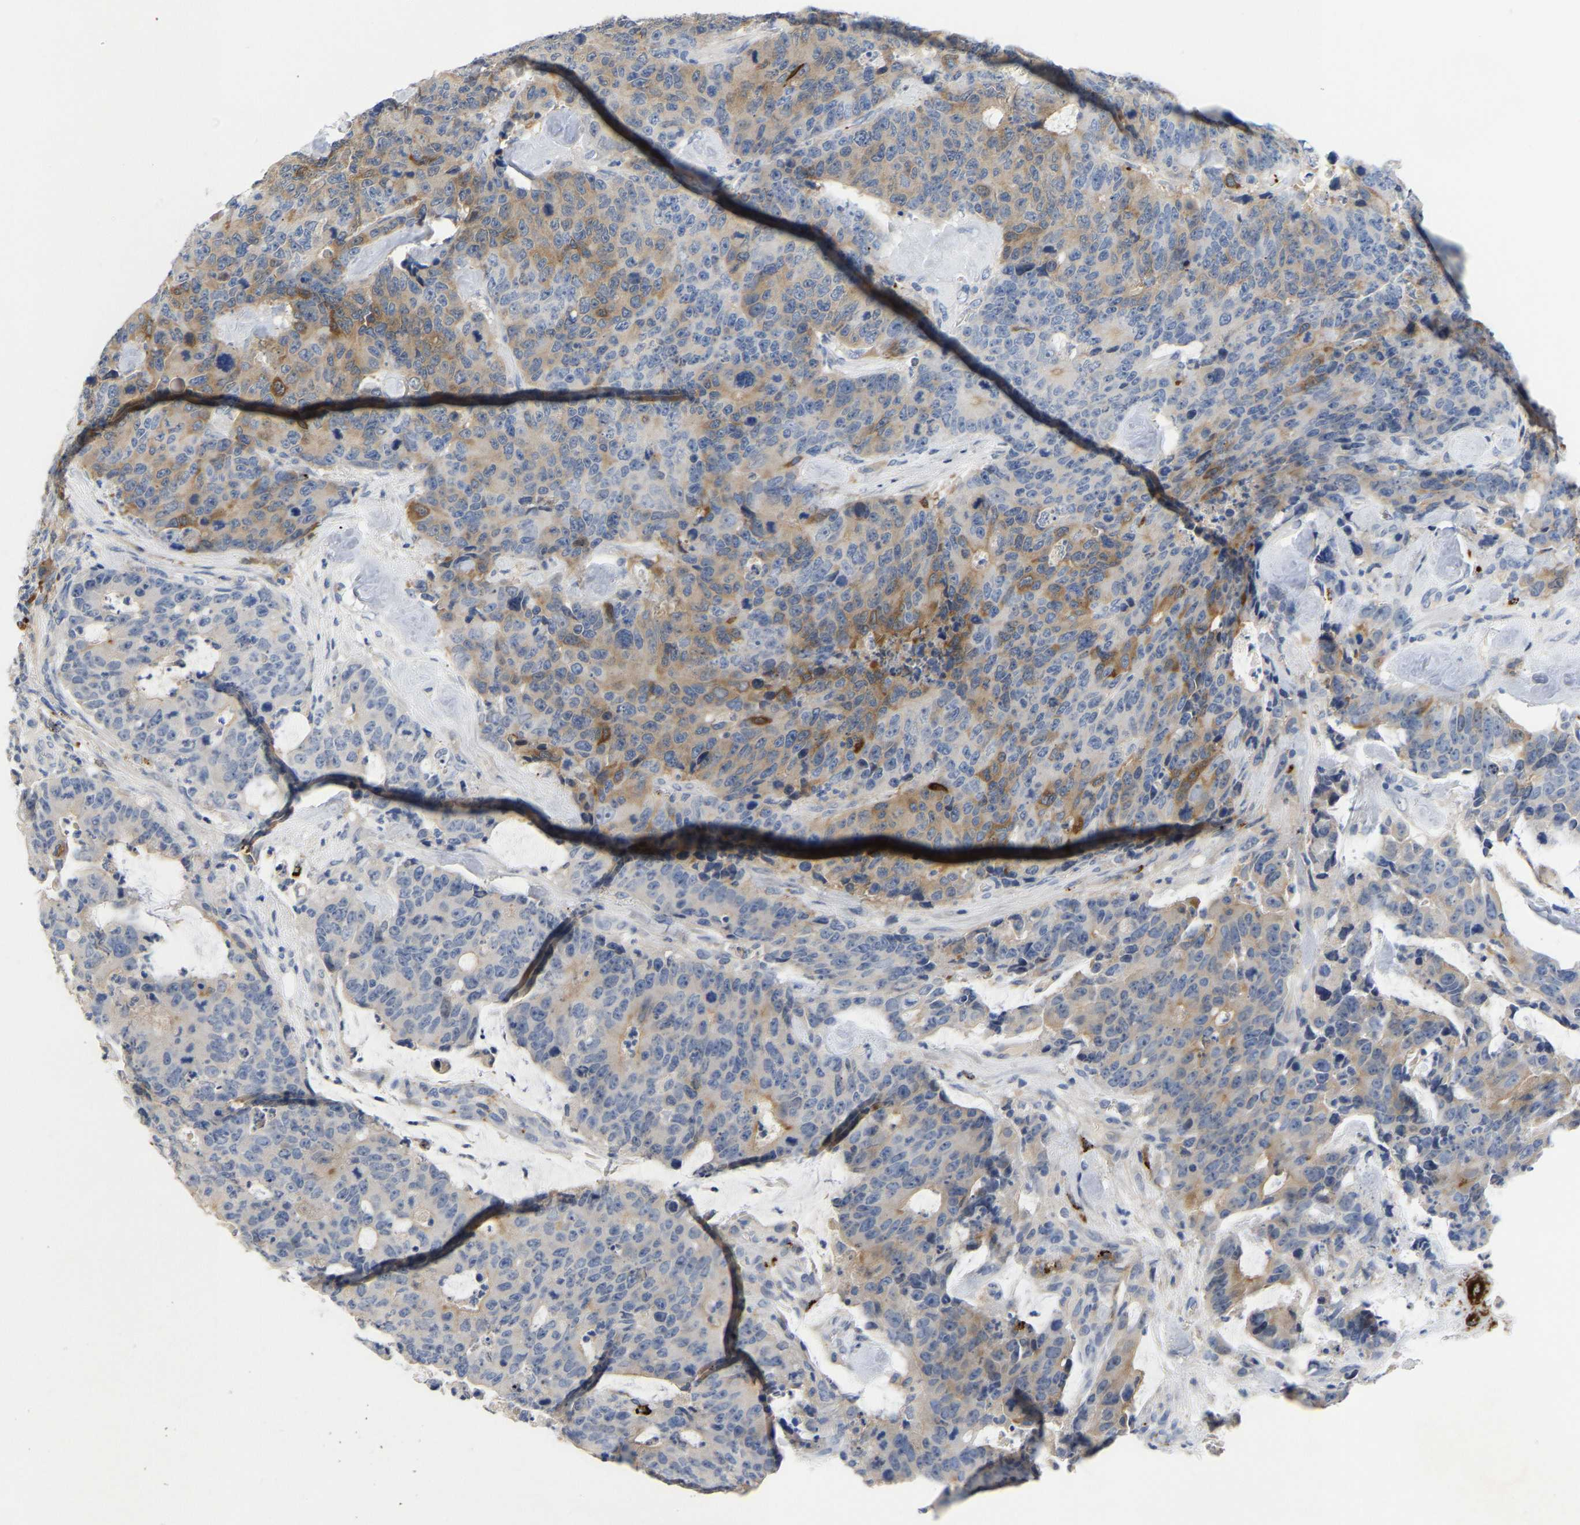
{"staining": {"intensity": "moderate", "quantity": "<25%", "location": "cytoplasmic/membranous"}, "tissue": "colorectal cancer", "cell_type": "Tumor cells", "image_type": "cancer", "snomed": [{"axis": "morphology", "description": "Adenocarcinoma, NOS"}, {"axis": "topography", "description": "Colon"}], "caption": "Colorectal cancer (adenocarcinoma) tissue demonstrates moderate cytoplasmic/membranous positivity in approximately <25% of tumor cells, visualized by immunohistochemistry. The protein is shown in brown color, while the nuclei are stained blue.", "gene": "FGF18", "patient": {"sex": "female", "age": 86}}